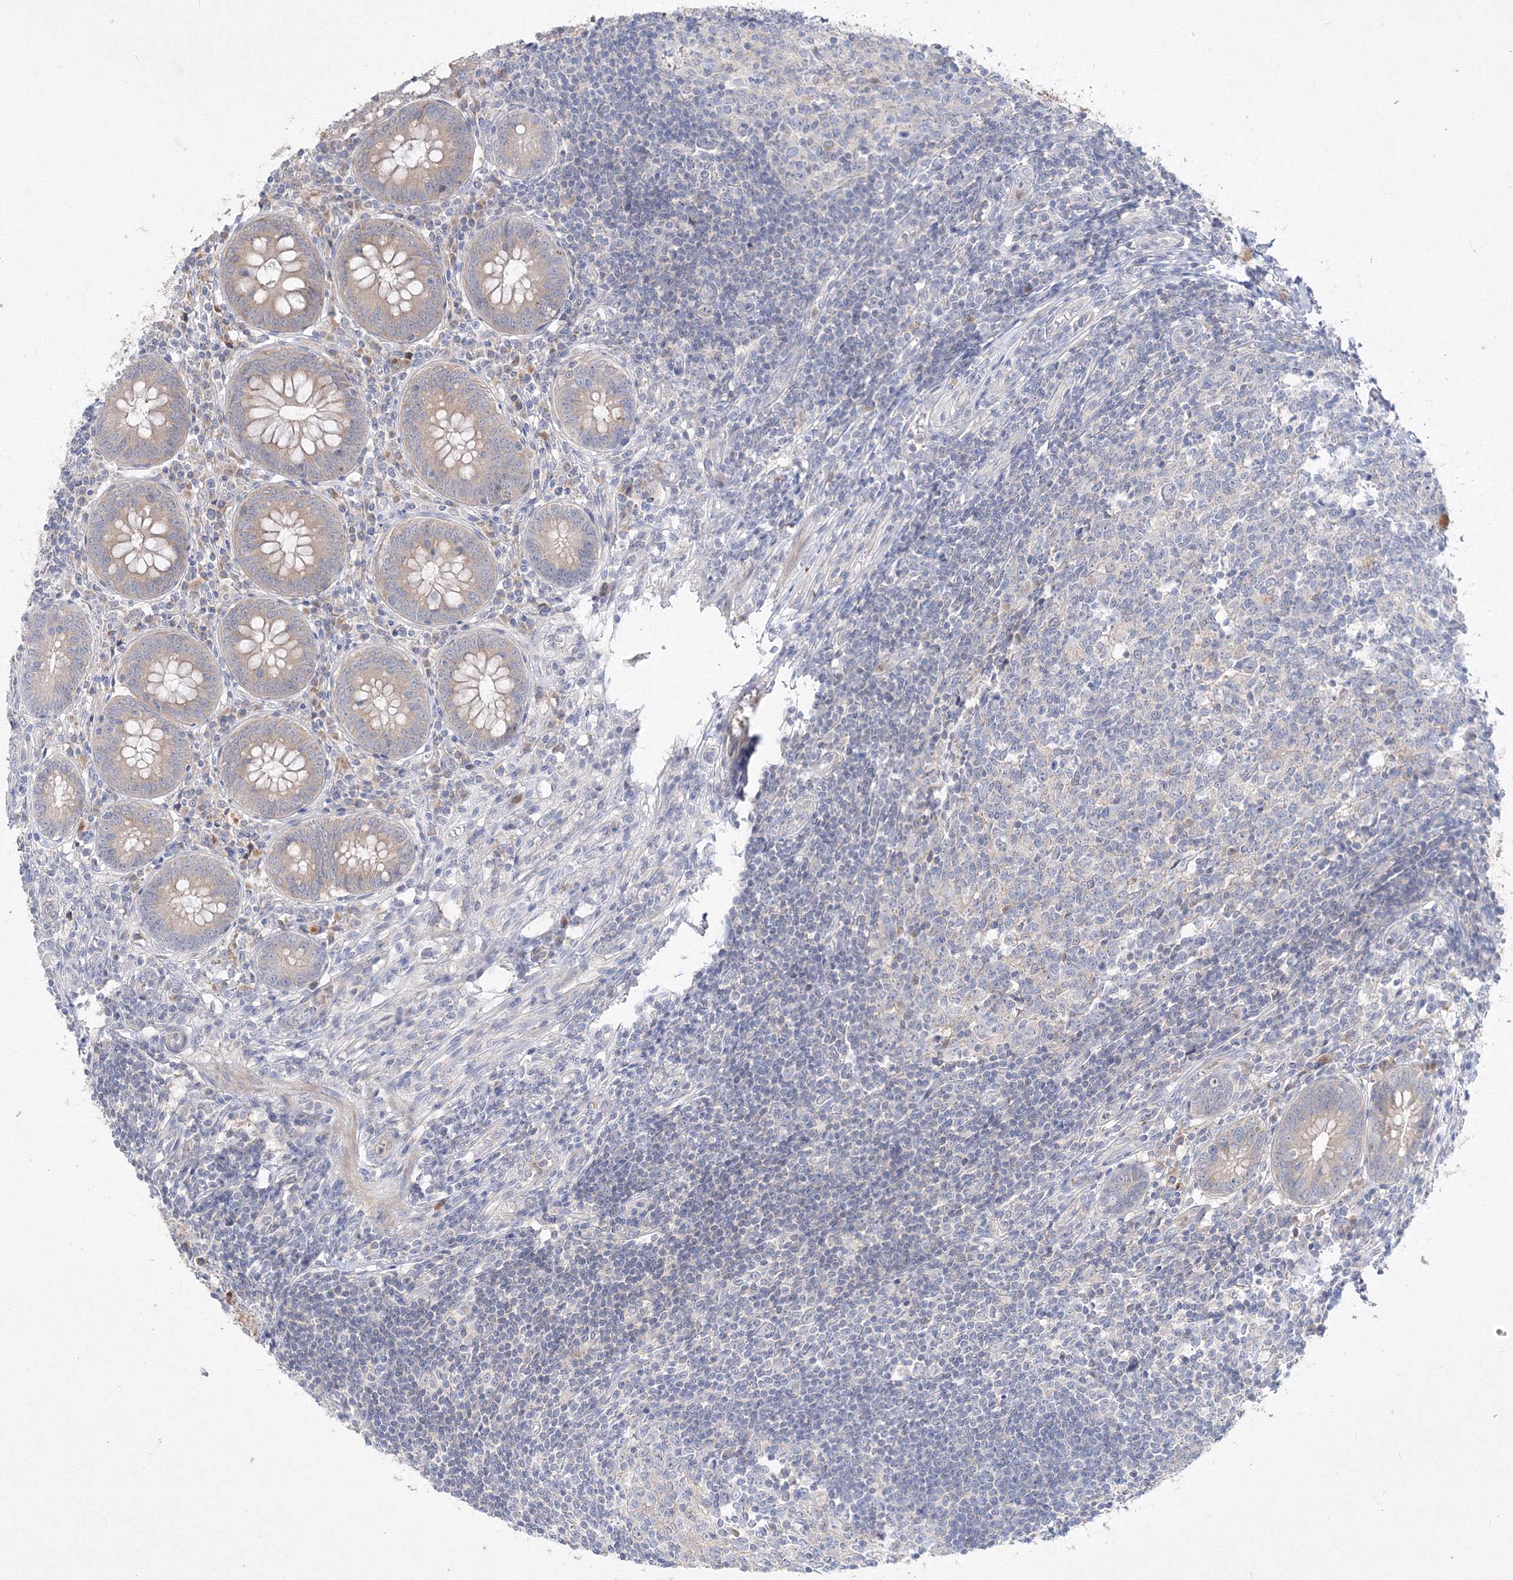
{"staining": {"intensity": "weak", "quantity": "25%-75%", "location": "cytoplasmic/membranous"}, "tissue": "appendix", "cell_type": "Glandular cells", "image_type": "normal", "snomed": [{"axis": "morphology", "description": "Normal tissue, NOS"}, {"axis": "topography", "description": "Appendix"}], "caption": "Brown immunohistochemical staining in benign appendix exhibits weak cytoplasmic/membranous positivity in about 25%-75% of glandular cells.", "gene": "FBXL8", "patient": {"sex": "female", "age": 54}}